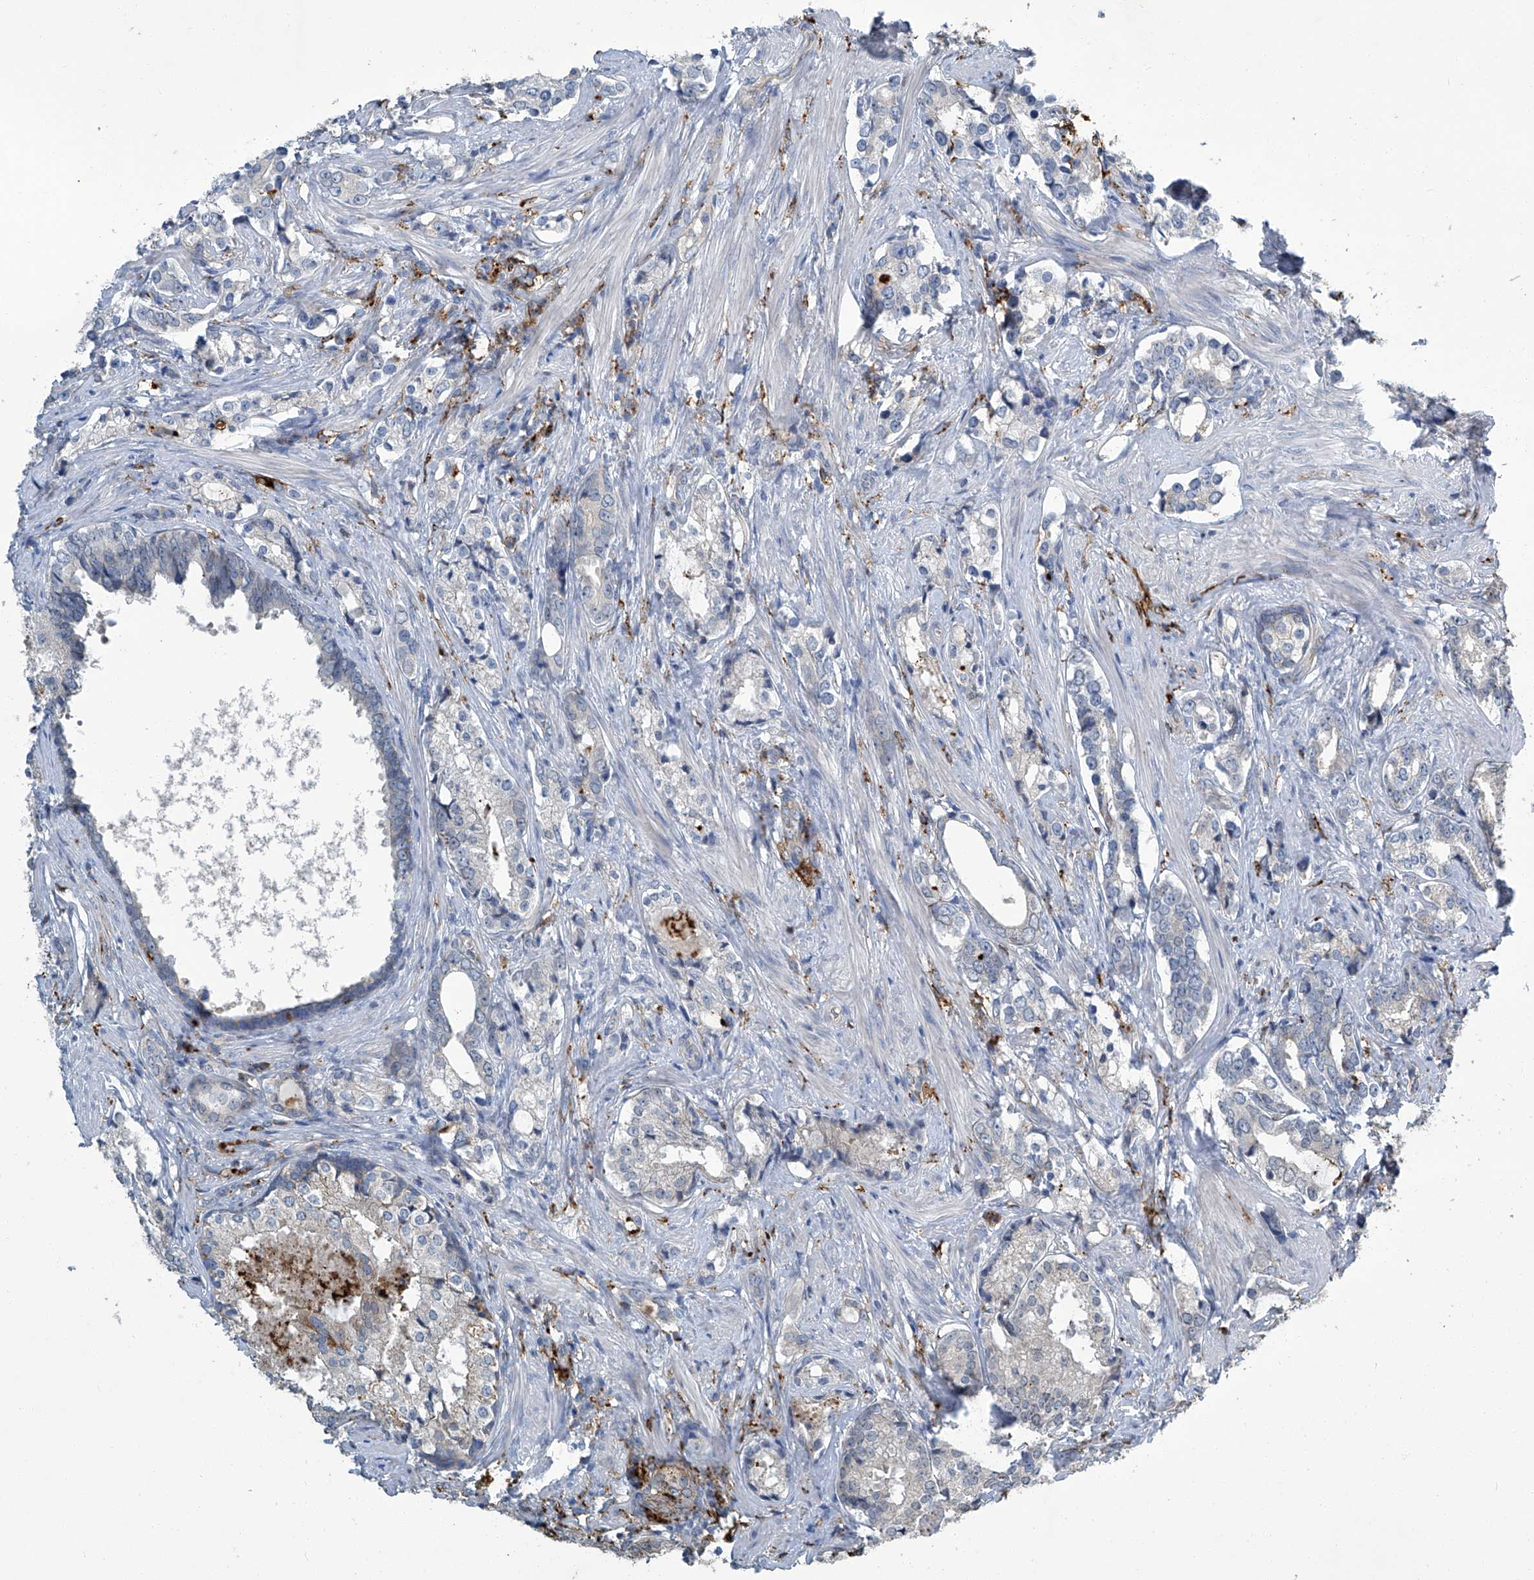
{"staining": {"intensity": "negative", "quantity": "none", "location": "none"}, "tissue": "prostate cancer", "cell_type": "Tumor cells", "image_type": "cancer", "snomed": [{"axis": "morphology", "description": "Adenocarcinoma, High grade"}, {"axis": "topography", "description": "Prostate"}], "caption": "Tumor cells are negative for brown protein staining in prostate cancer (high-grade adenocarcinoma). Brightfield microscopy of immunohistochemistry (IHC) stained with DAB (3,3'-diaminobenzidine) (brown) and hematoxylin (blue), captured at high magnification.", "gene": "FAM167A", "patient": {"sex": "male", "age": 58}}